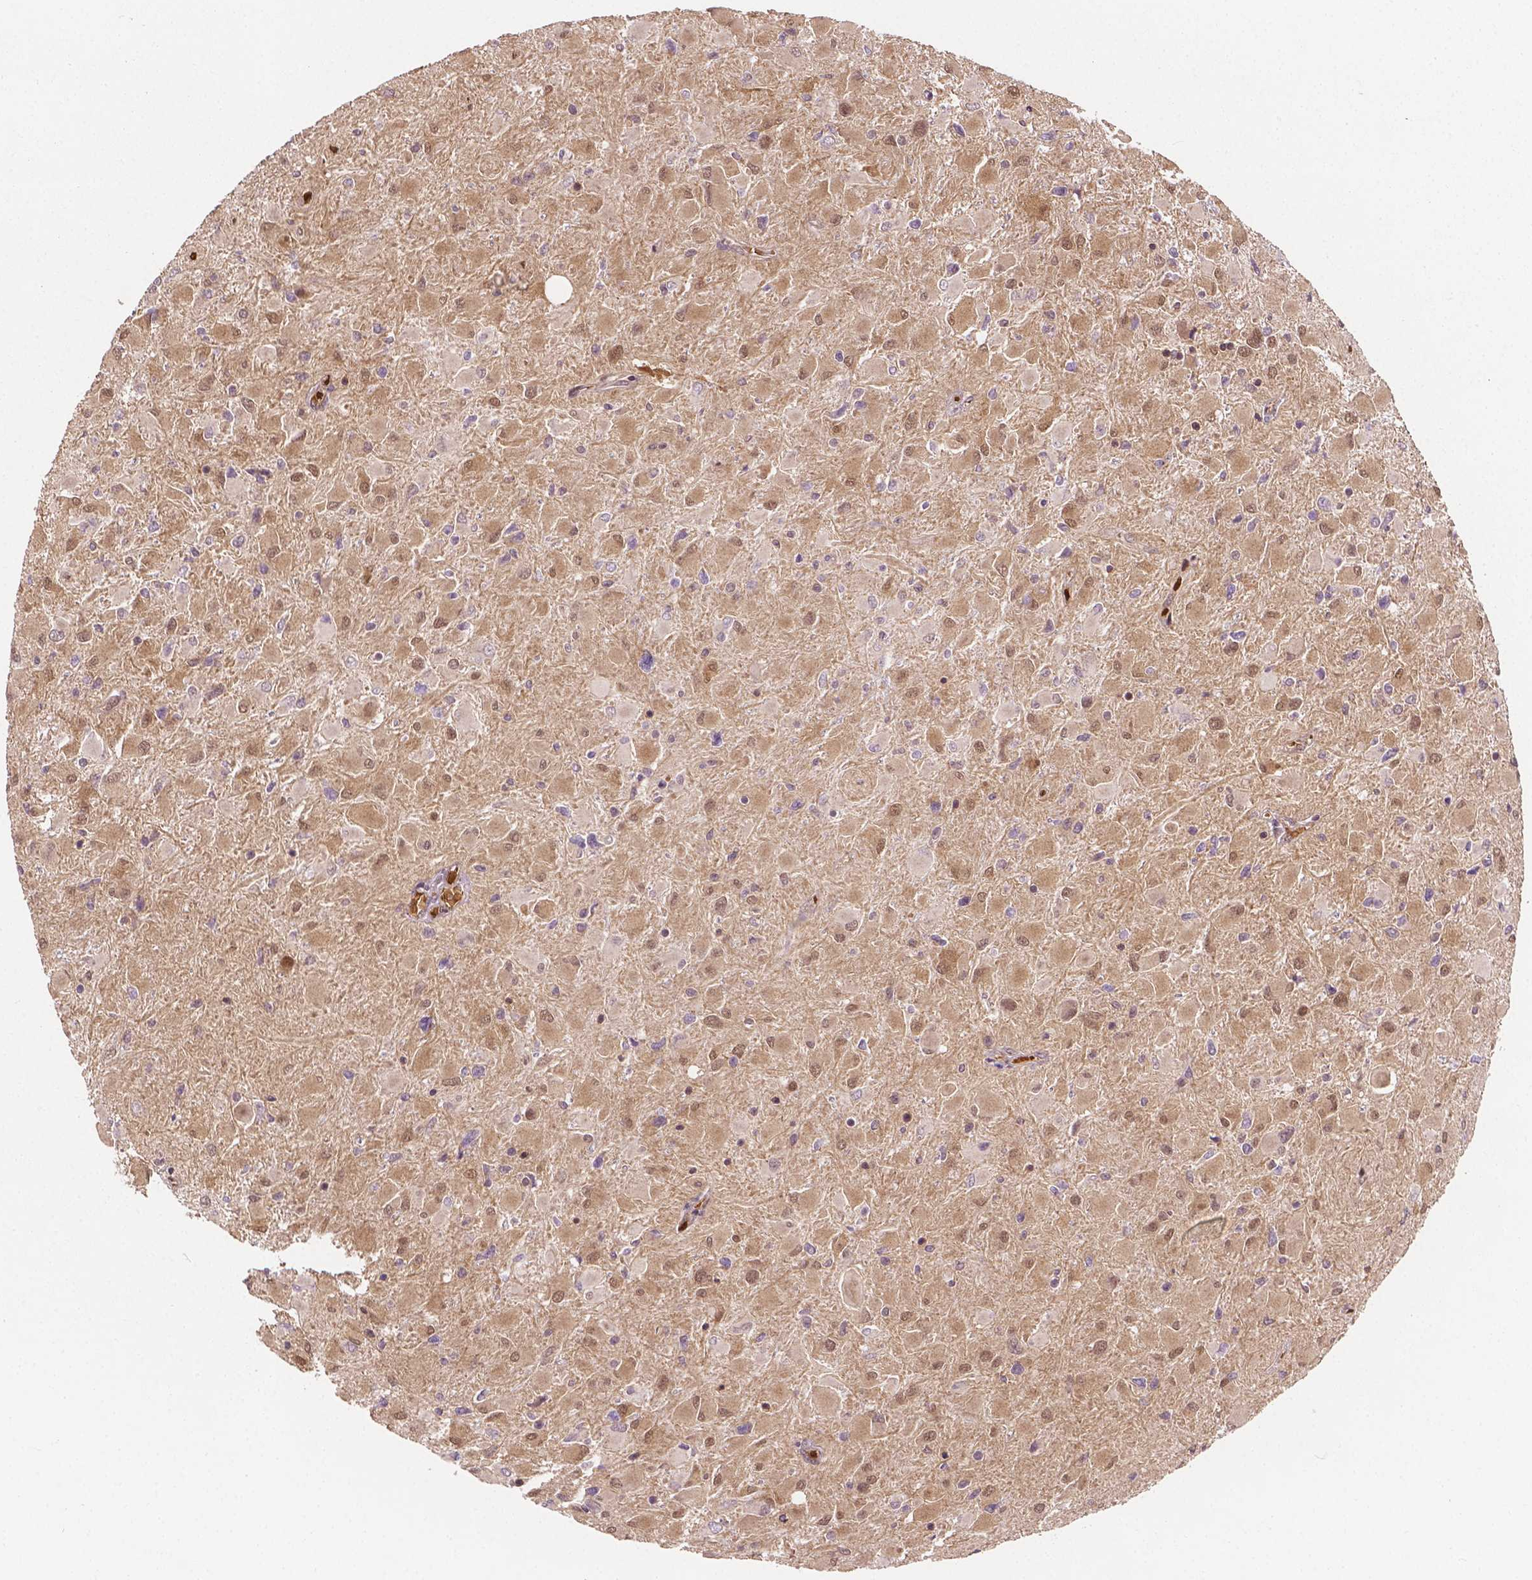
{"staining": {"intensity": "weak", "quantity": ">75%", "location": "cytoplasmic/membranous,nuclear"}, "tissue": "glioma", "cell_type": "Tumor cells", "image_type": "cancer", "snomed": [{"axis": "morphology", "description": "Glioma, malignant, High grade"}, {"axis": "topography", "description": "Cerebral cortex"}], "caption": "This micrograph shows immunohistochemistry (IHC) staining of glioma, with low weak cytoplasmic/membranous and nuclear positivity in approximately >75% of tumor cells.", "gene": "YAP1", "patient": {"sex": "female", "age": 36}}